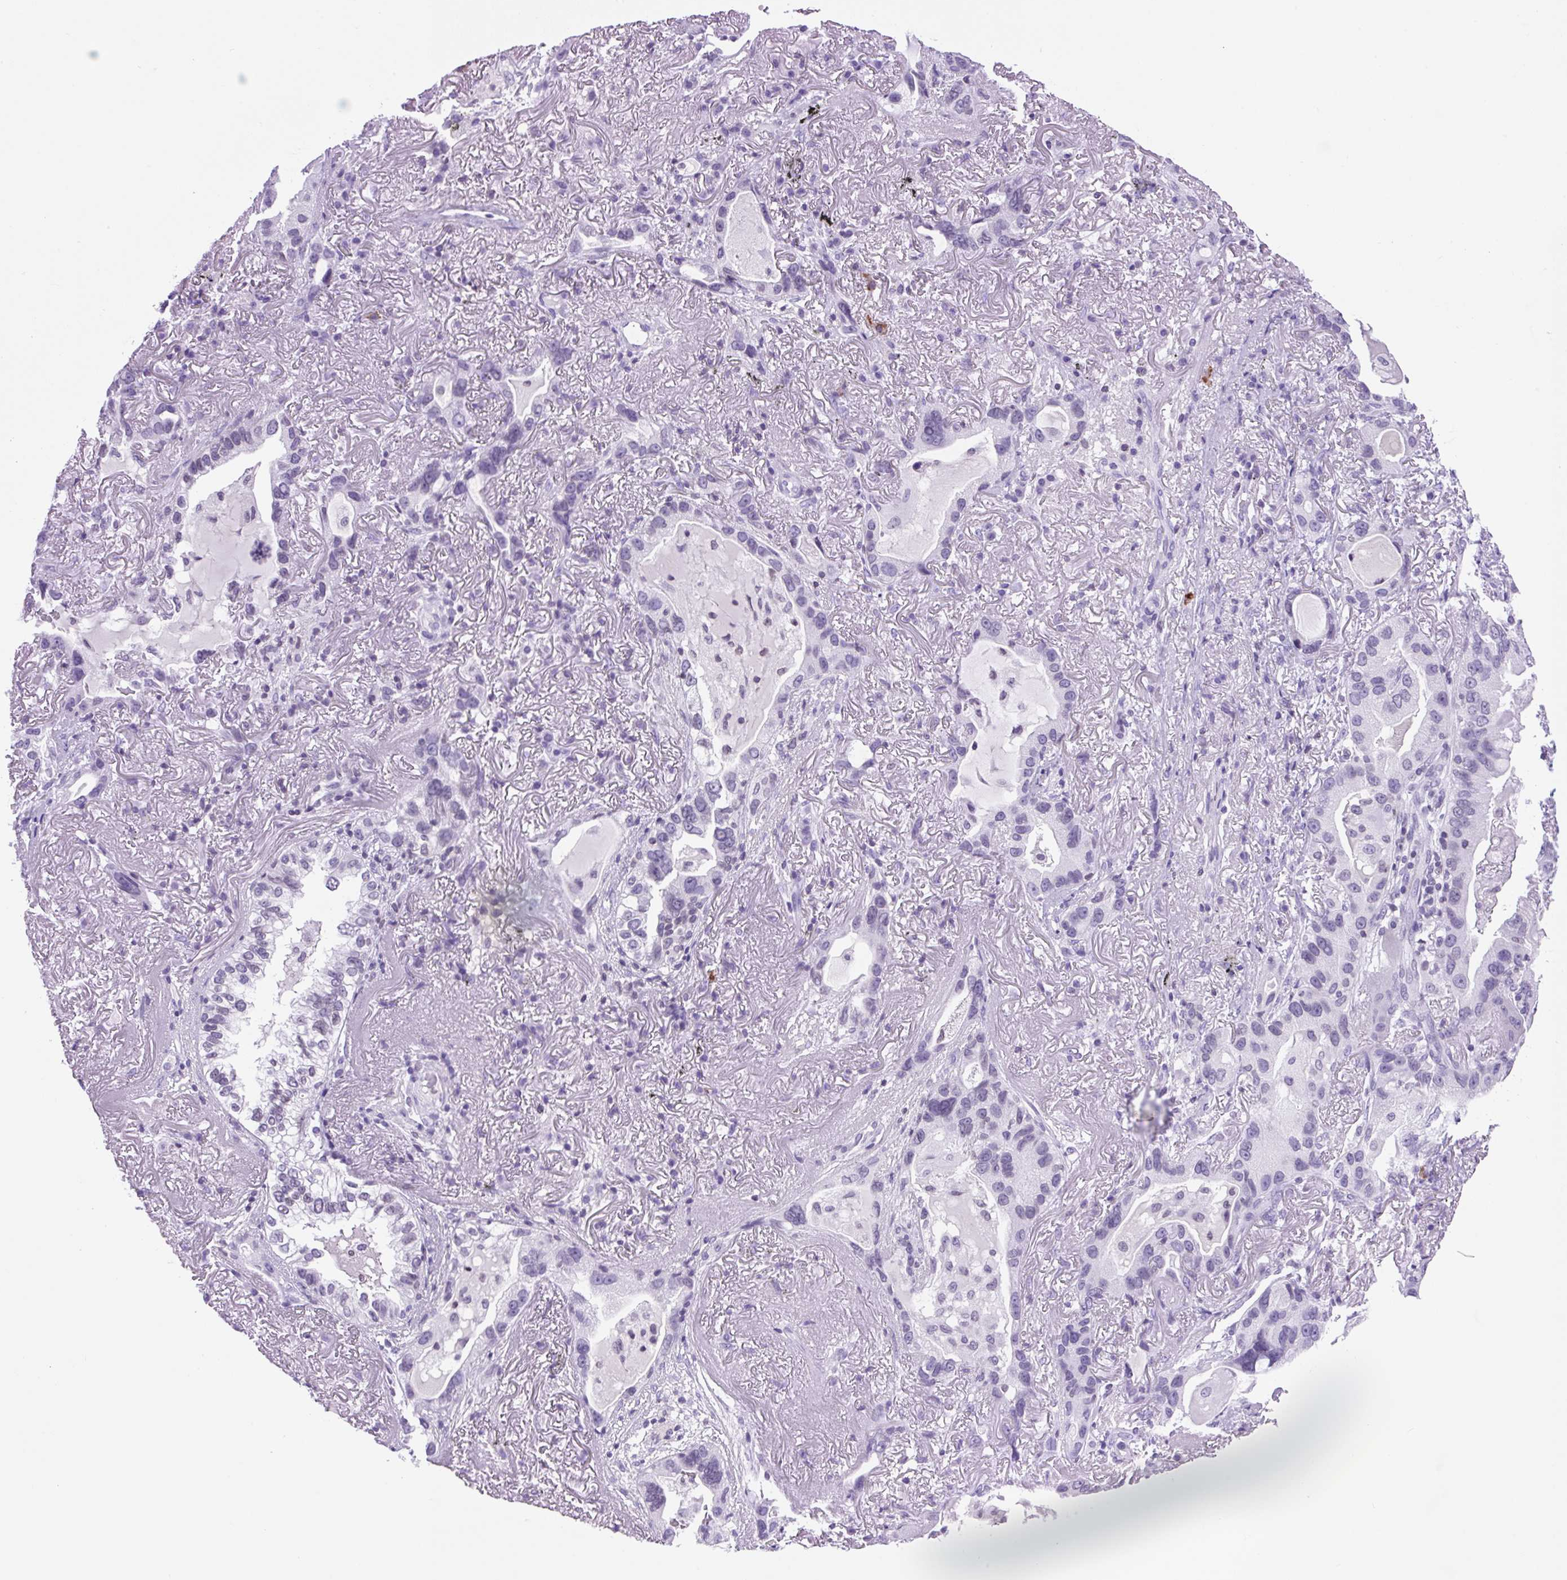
{"staining": {"intensity": "negative", "quantity": "none", "location": "none"}, "tissue": "lung cancer", "cell_type": "Tumor cells", "image_type": "cancer", "snomed": [{"axis": "morphology", "description": "Adenocarcinoma, NOS"}, {"axis": "topography", "description": "Lung"}], "caption": "Immunohistochemical staining of human lung adenocarcinoma exhibits no significant staining in tumor cells.", "gene": "VPREB1", "patient": {"sex": "female", "age": 69}}